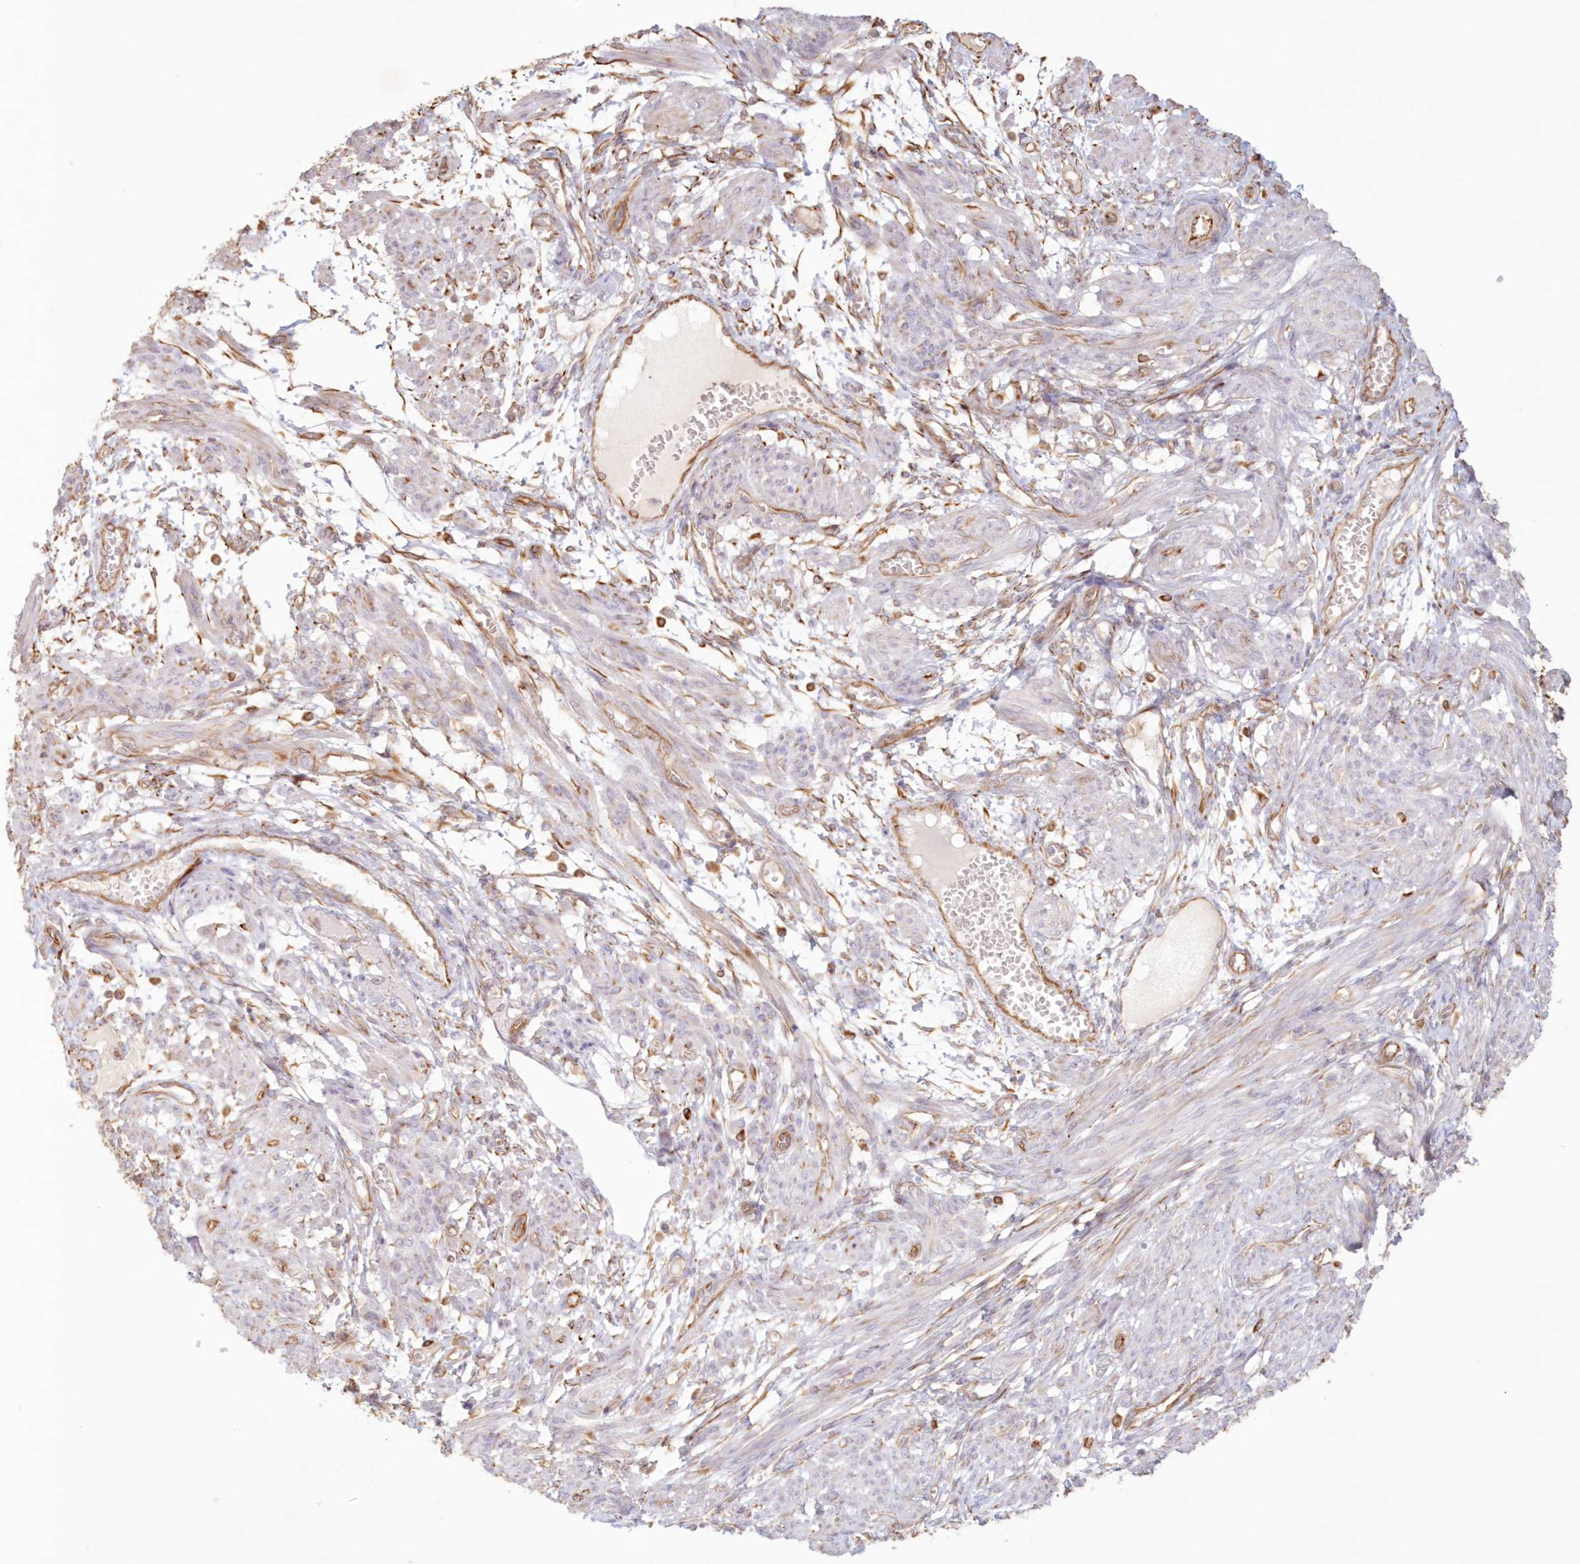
{"staining": {"intensity": "negative", "quantity": "none", "location": "none"}, "tissue": "smooth muscle", "cell_type": "Smooth muscle cells", "image_type": "normal", "snomed": [{"axis": "morphology", "description": "Normal tissue, NOS"}, {"axis": "topography", "description": "Smooth muscle"}], "caption": "DAB immunohistochemical staining of benign human smooth muscle displays no significant staining in smooth muscle cells.", "gene": "DMRTB1", "patient": {"sex": "female", "age": 39}}